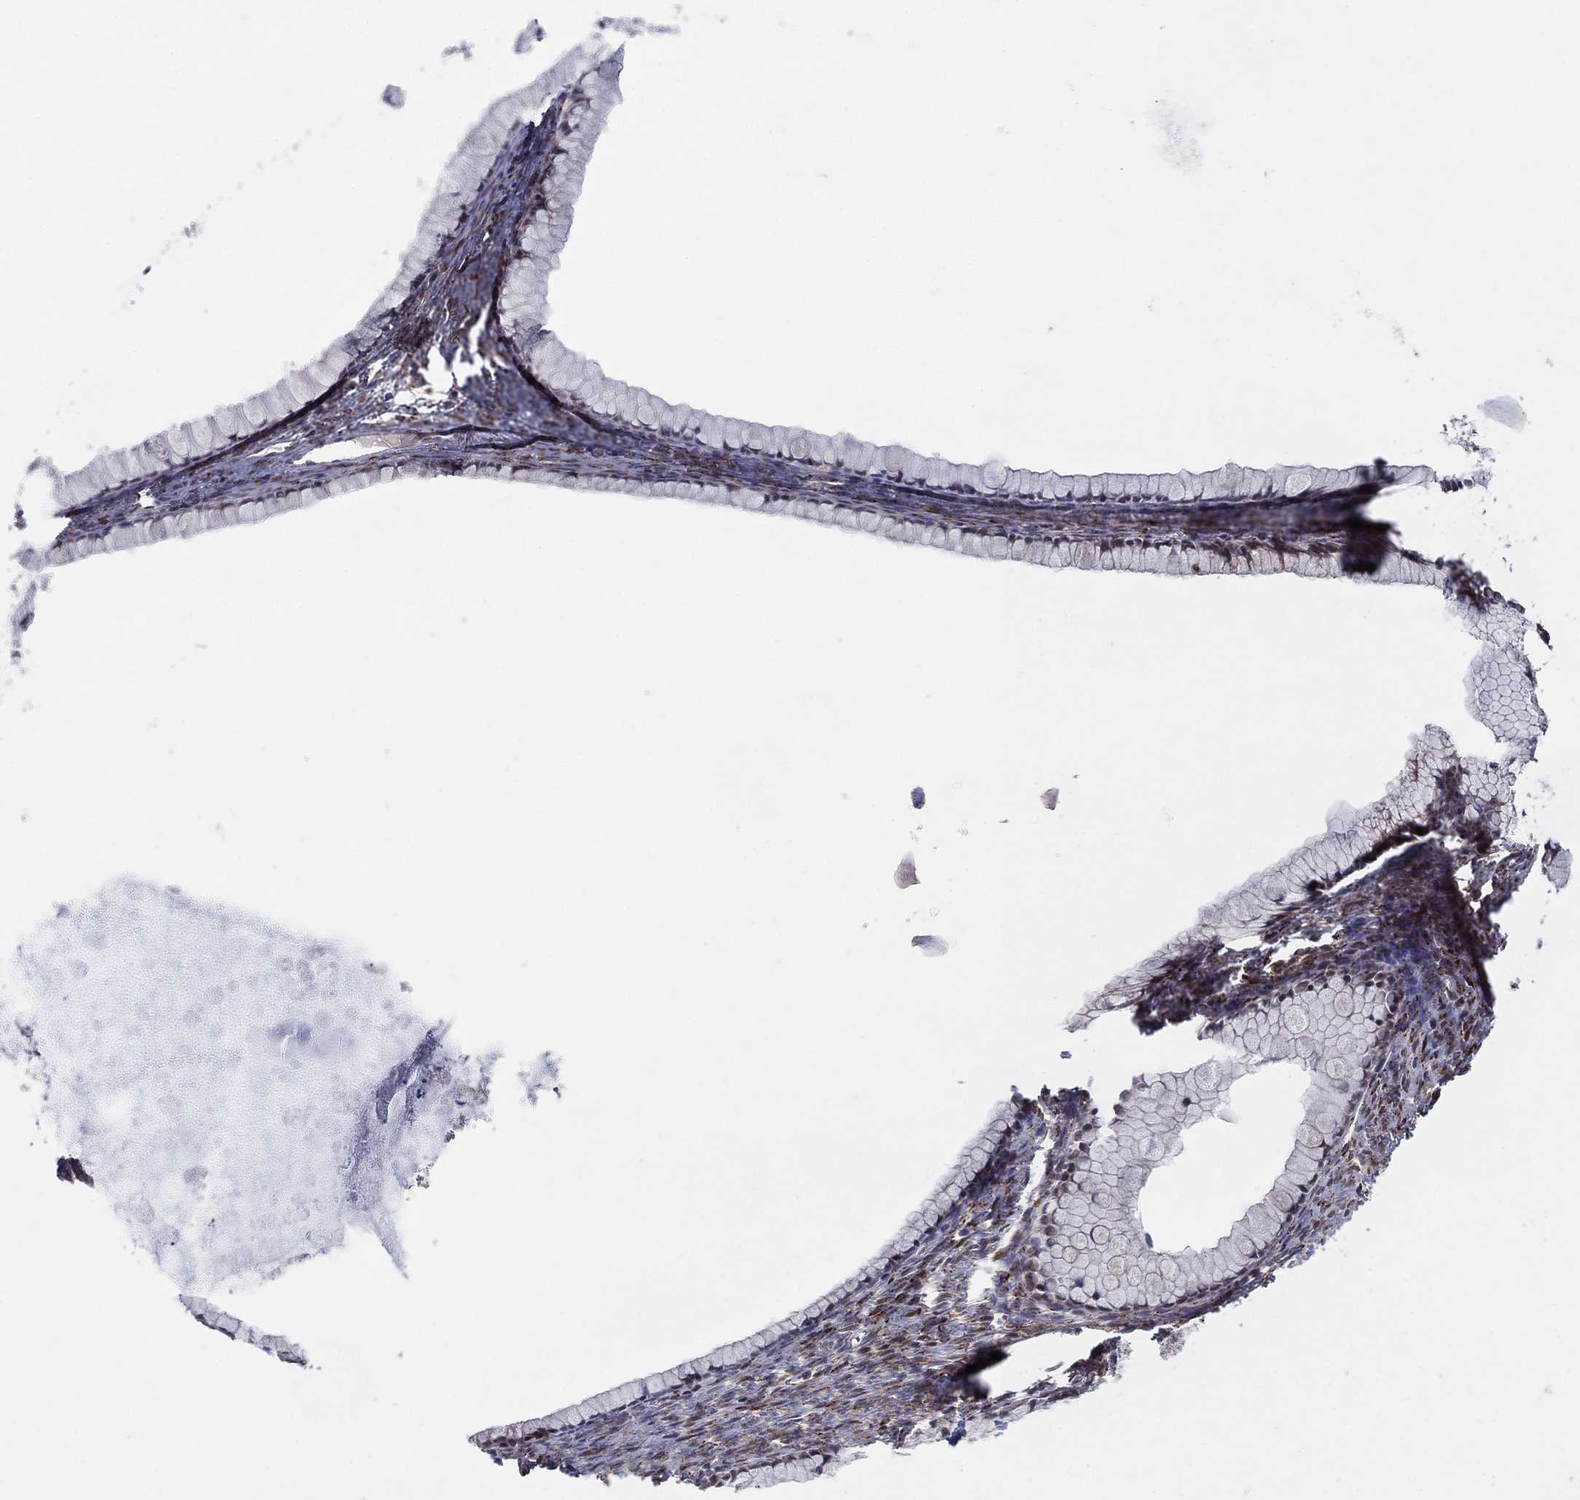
{"staining": {"intensity": "negative", "quantity": "none", "location": "none"}, "tissue": "ovarian cancer", "cell_type": "Tumor cells", "image_type": "cancer", "snomed": [{"axis": "morphology", "description": "Cystadenocarcinoma, mucinous, NOS"}, {"axis": "topography", "description": "Ovary"}], "caption": "IHC of human ovarian mucinous cystadenocarcinoma shows no staining in tumor cells.", "gene": "ZNF395", "patient": {"sex": "female", "age": 41}}